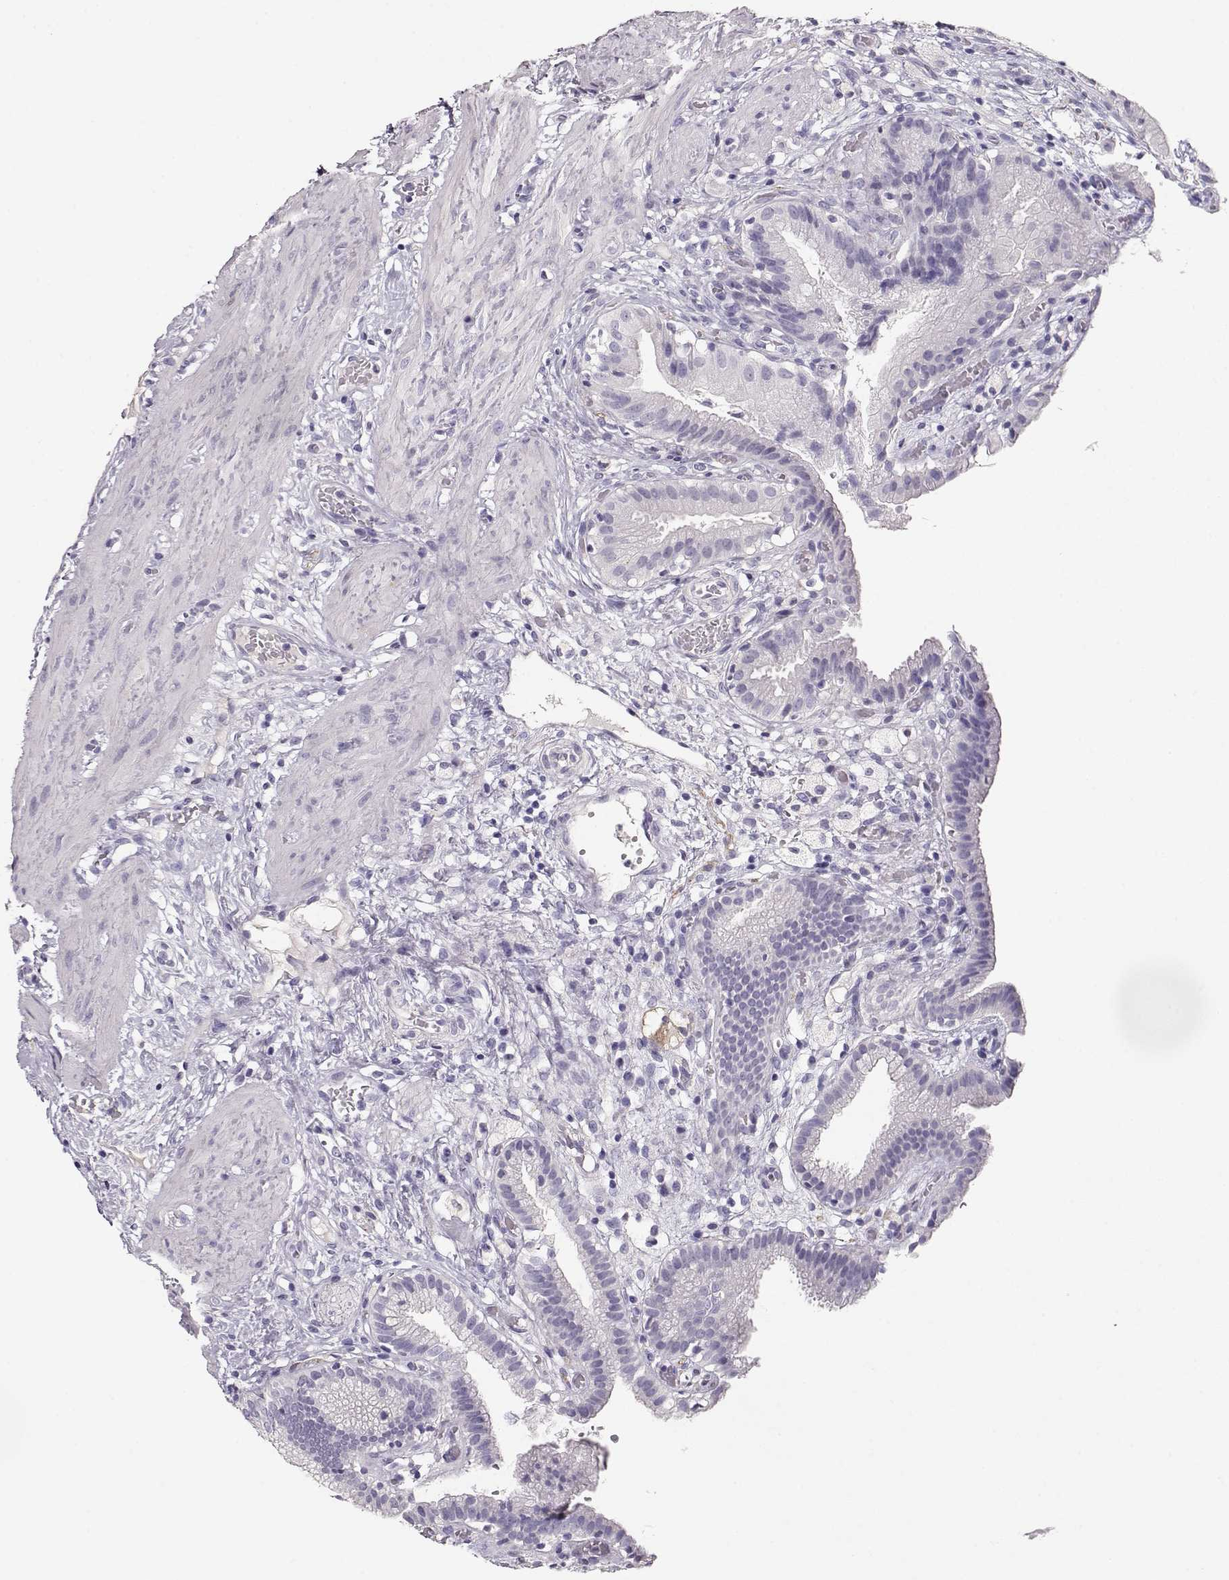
{"staining": {"intensity": "negative", "quantity": "none", "location": "none"}, "tissue": "gallbladder", "cell_type": "Glandular cells", "image_type": "normal", "snomed": [{"axis": "morphology", "description": "Normal tissue, NOS"}, {"axis": "topography", "description": "Gallbladder"}], "caption": "This micrograph is of unremarkable gallbladder stained with IHC to label a protein in brown with the nuclei are counter-stained blue. There is no positivity in glandular cells. The staining is performed using DAB (3,3'-diaminobenzidine) brown chromogen with nuclei counter-stained in using hematoxylin.", "gene": "RBM44", "patient": {"sex": "female", "age": 24}}